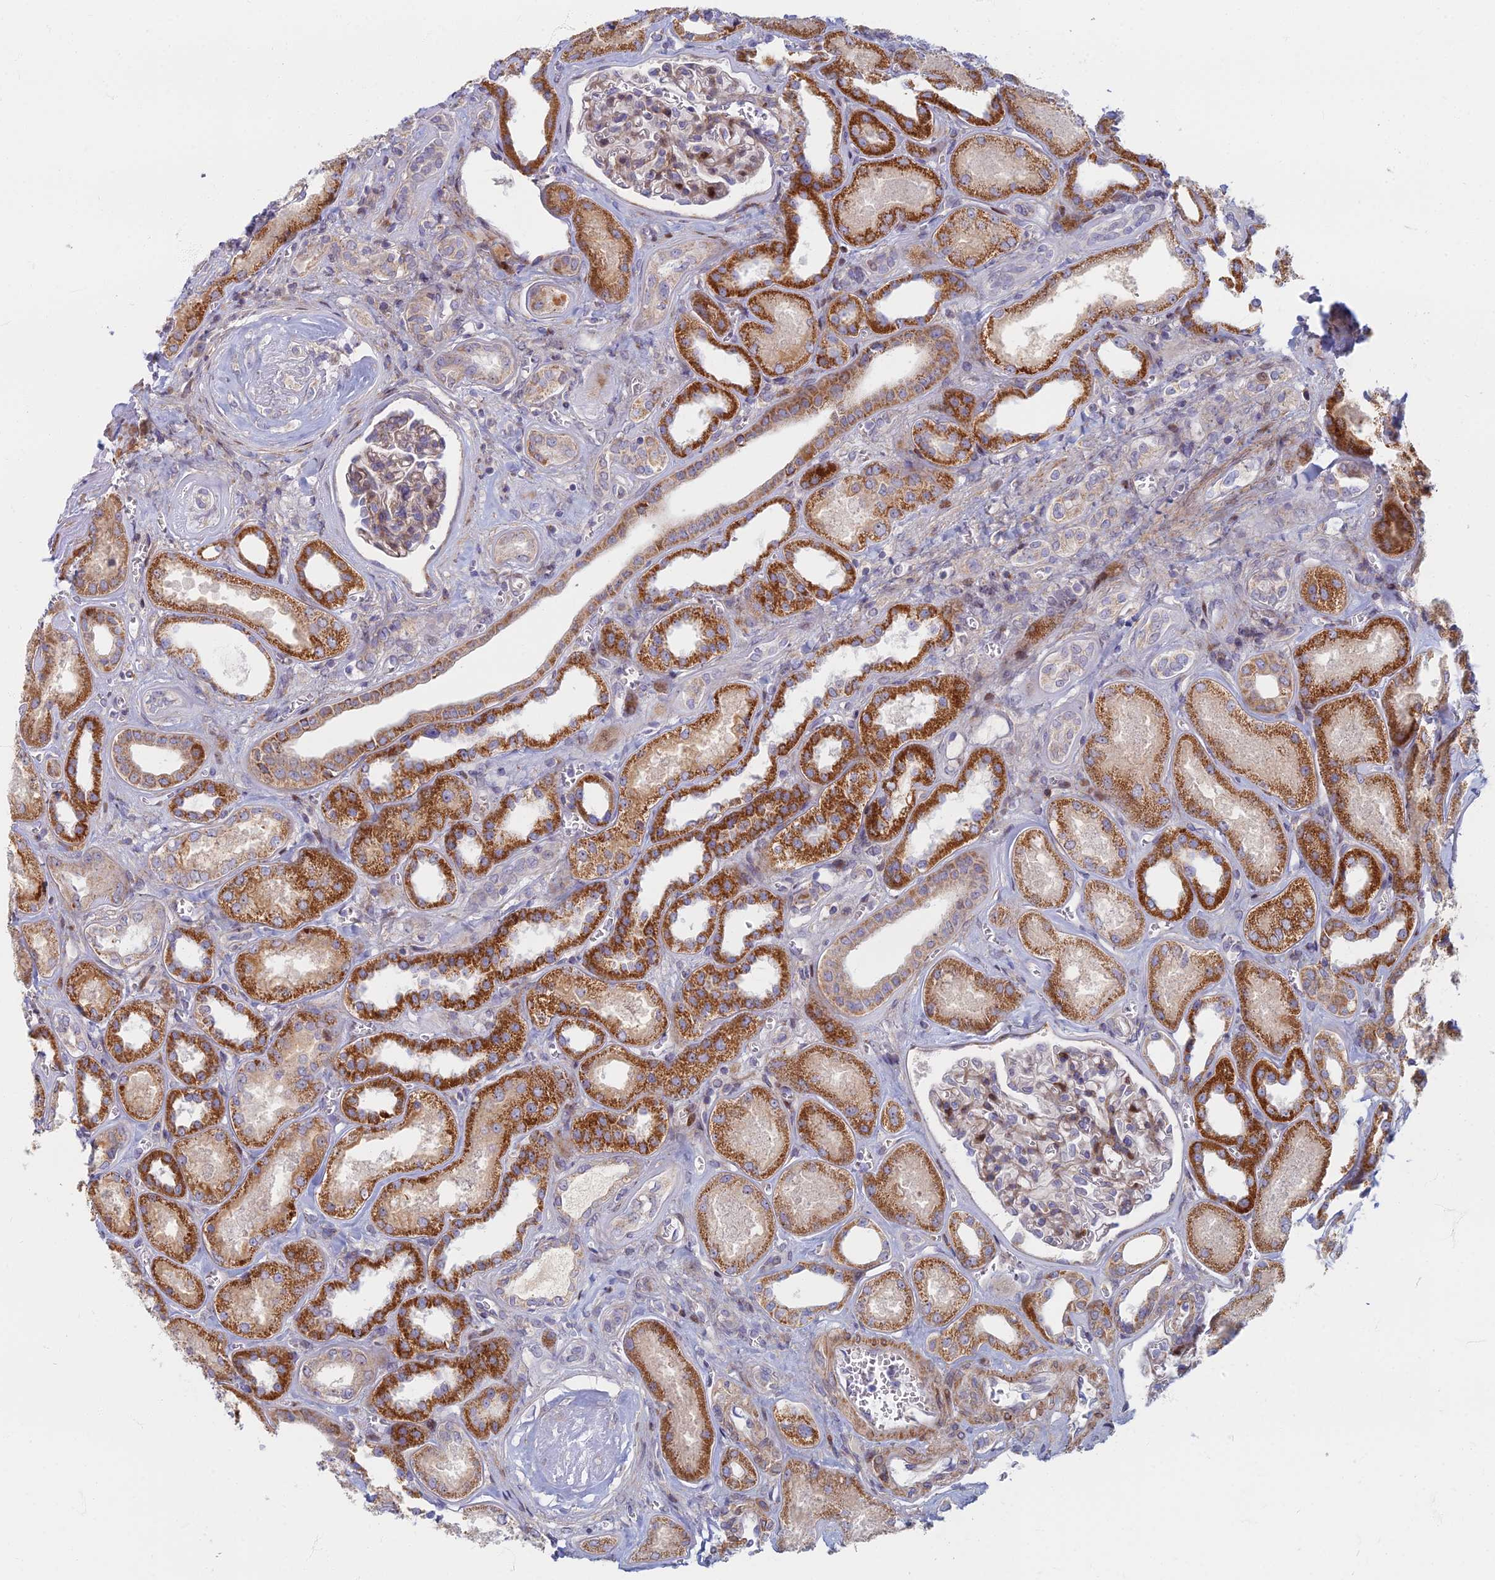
{"staining": {"intensity": "strong", "quantity": "<25%", "location": "cytoplasmic/membranous,nuclear"}, "tissue": "kidney", "cell_type": "Cells in glomeruli", "image_type": "normal", "snomed": [{"axis": "morphology", "description": "Normal tissue, NOS"}, {"axis": "morphology", "description": "Adenocarcinoma, NOS"}, {"axis": "topography", "description": "Kidney"}], "caption": "Immunohistochemistry (IHC) image of normal human kidney stained for a protein (brown), which exhibits medium levels of strong cytoplasmic/membranous,nuclear expression in approximately <25% of cells in glomeruli.", "gene": "C15orf40", "patient": {"sex": "female", "age": 68}}